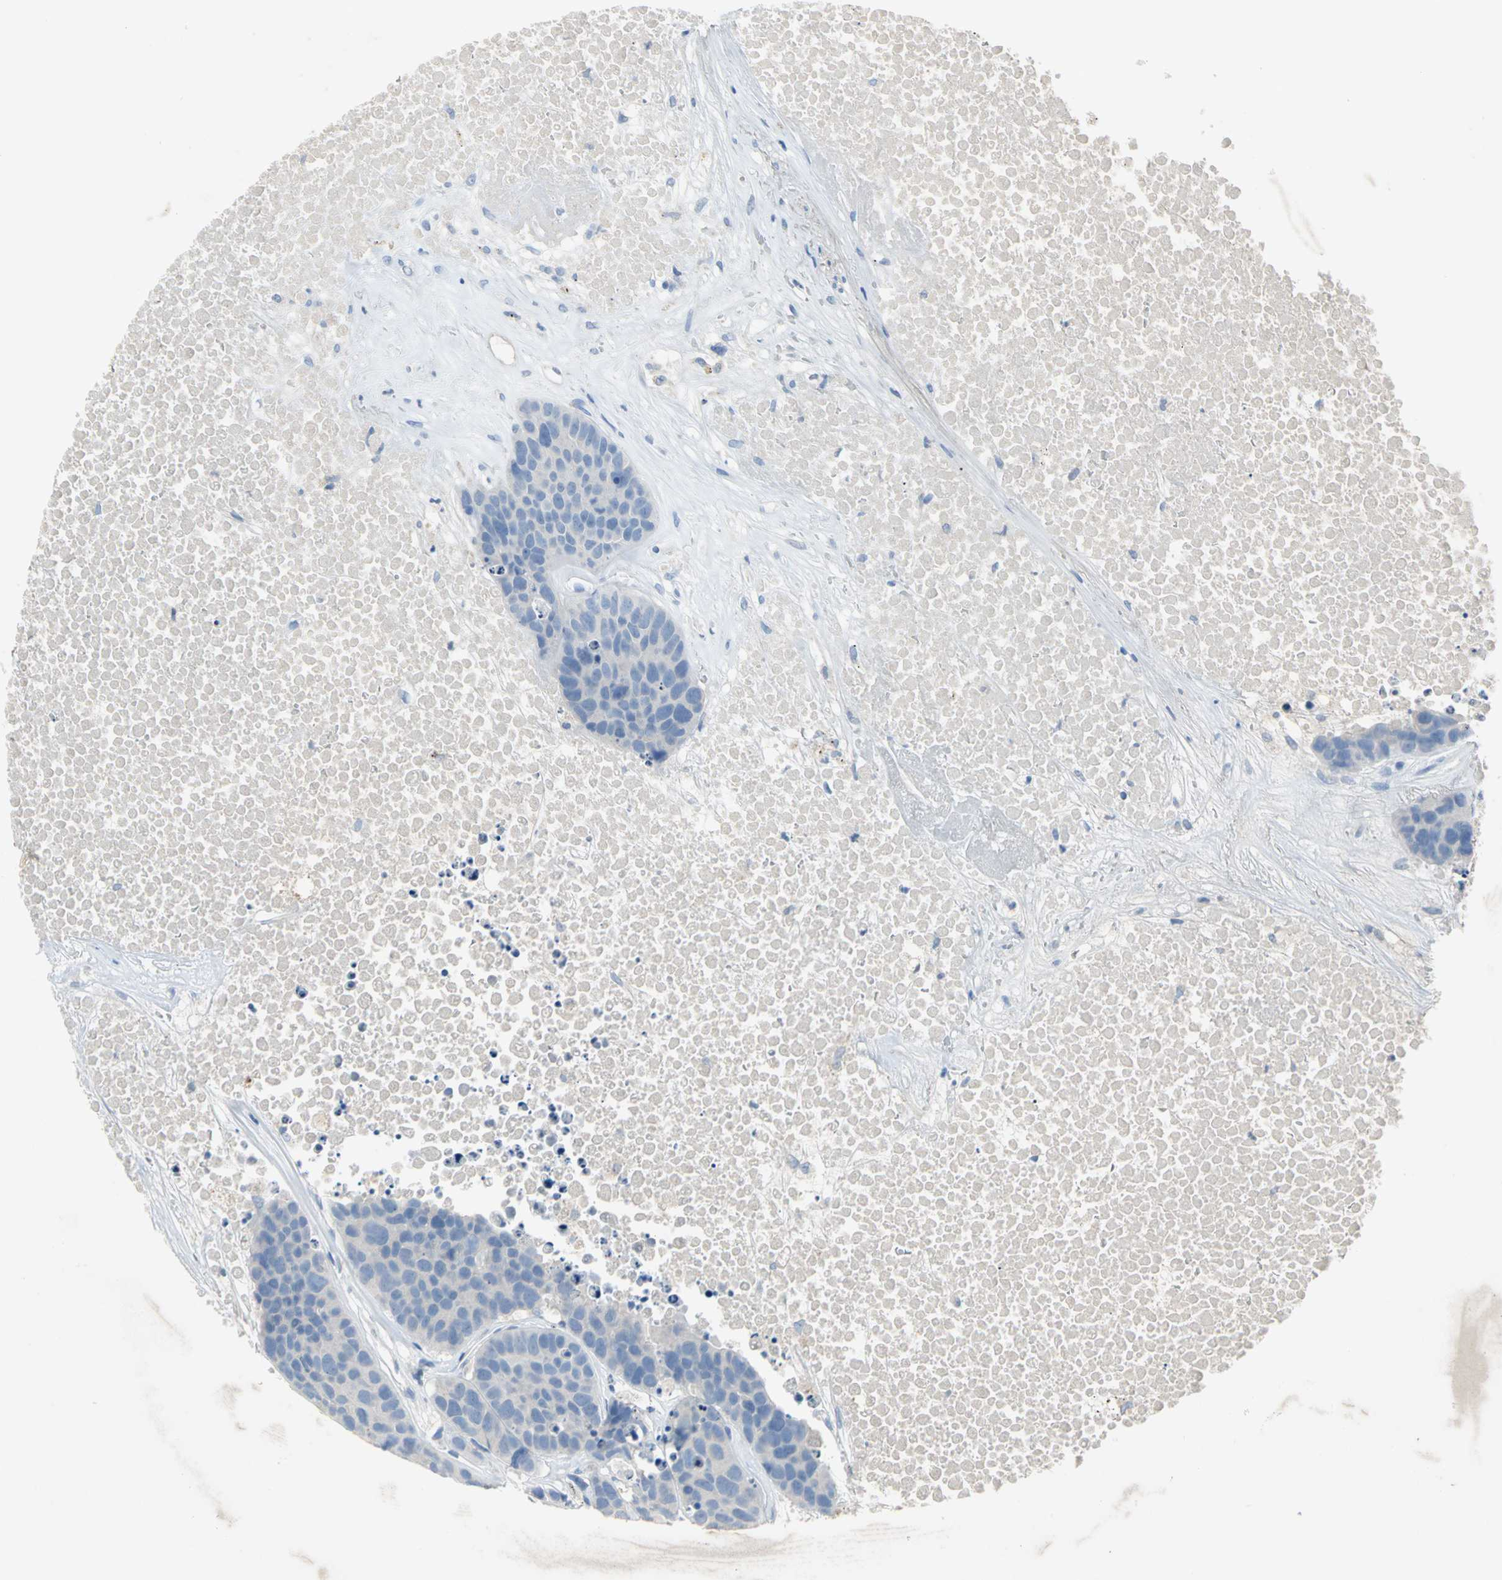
{"staining": {"intensity": "negative", "quantity": "none", "location": "none"}, "tissue": "carcinoid", "cell_type": "Tumor cells", "image_type": "cancer", "snomed": [{"axis": "morphology", "description": "Carcinoid, malignant, NOS"}, {"axis": "topography", "description": "Lung"}], "caption": "Immunohistochemical staining of carcinoid reveals no significant staining in tumor cells. (Brightfield microscopy of DAB (3,3'-diaminobenzidine) immunohistochemistry (IHC) at high magnification).", "gene": "PTGDS", "patient": {"sex": "male", "age": 60}}